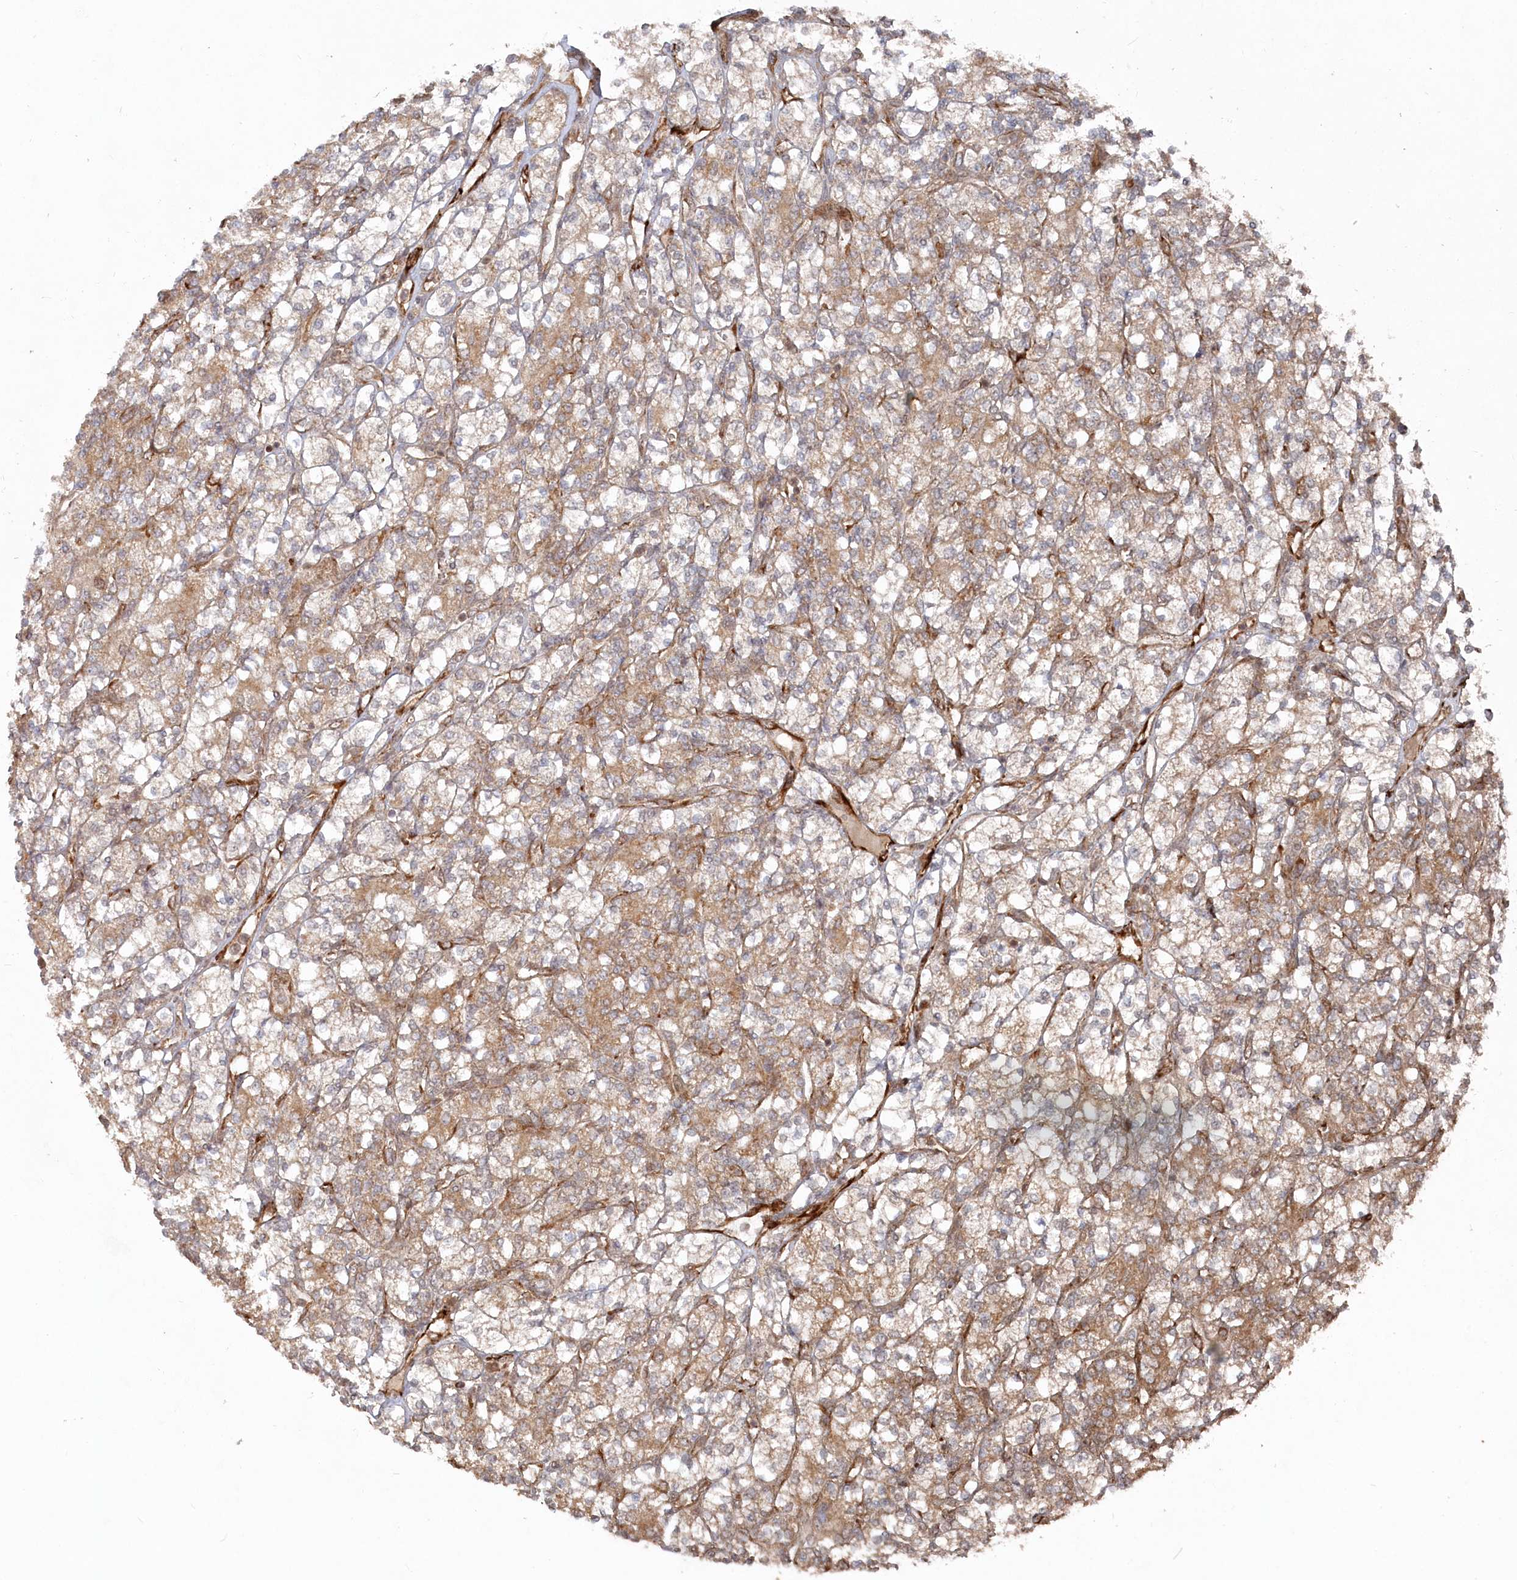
{"staining": {"intensity": "moderate", "quantity": ">75%", "location": "cytoplasmic/membranous"}, "tissue": "renal cancer", "cell_type": "Tumor cells", "image_type": "cancer", "snomed": [{"axis": "morphology", "description": "Adenocarcinoma, NOS"}, {"axis": "topography", "description": "Kidney"}], "caption": "An image showing moderate cytoplasmic/membranous staining in about >75% of tumor cells in adenocarcinoma (renal), as visualized by brown immunohistochemical staining.", "gene": "POLR3A", "patient": {"sex": "male", "age": 77}}